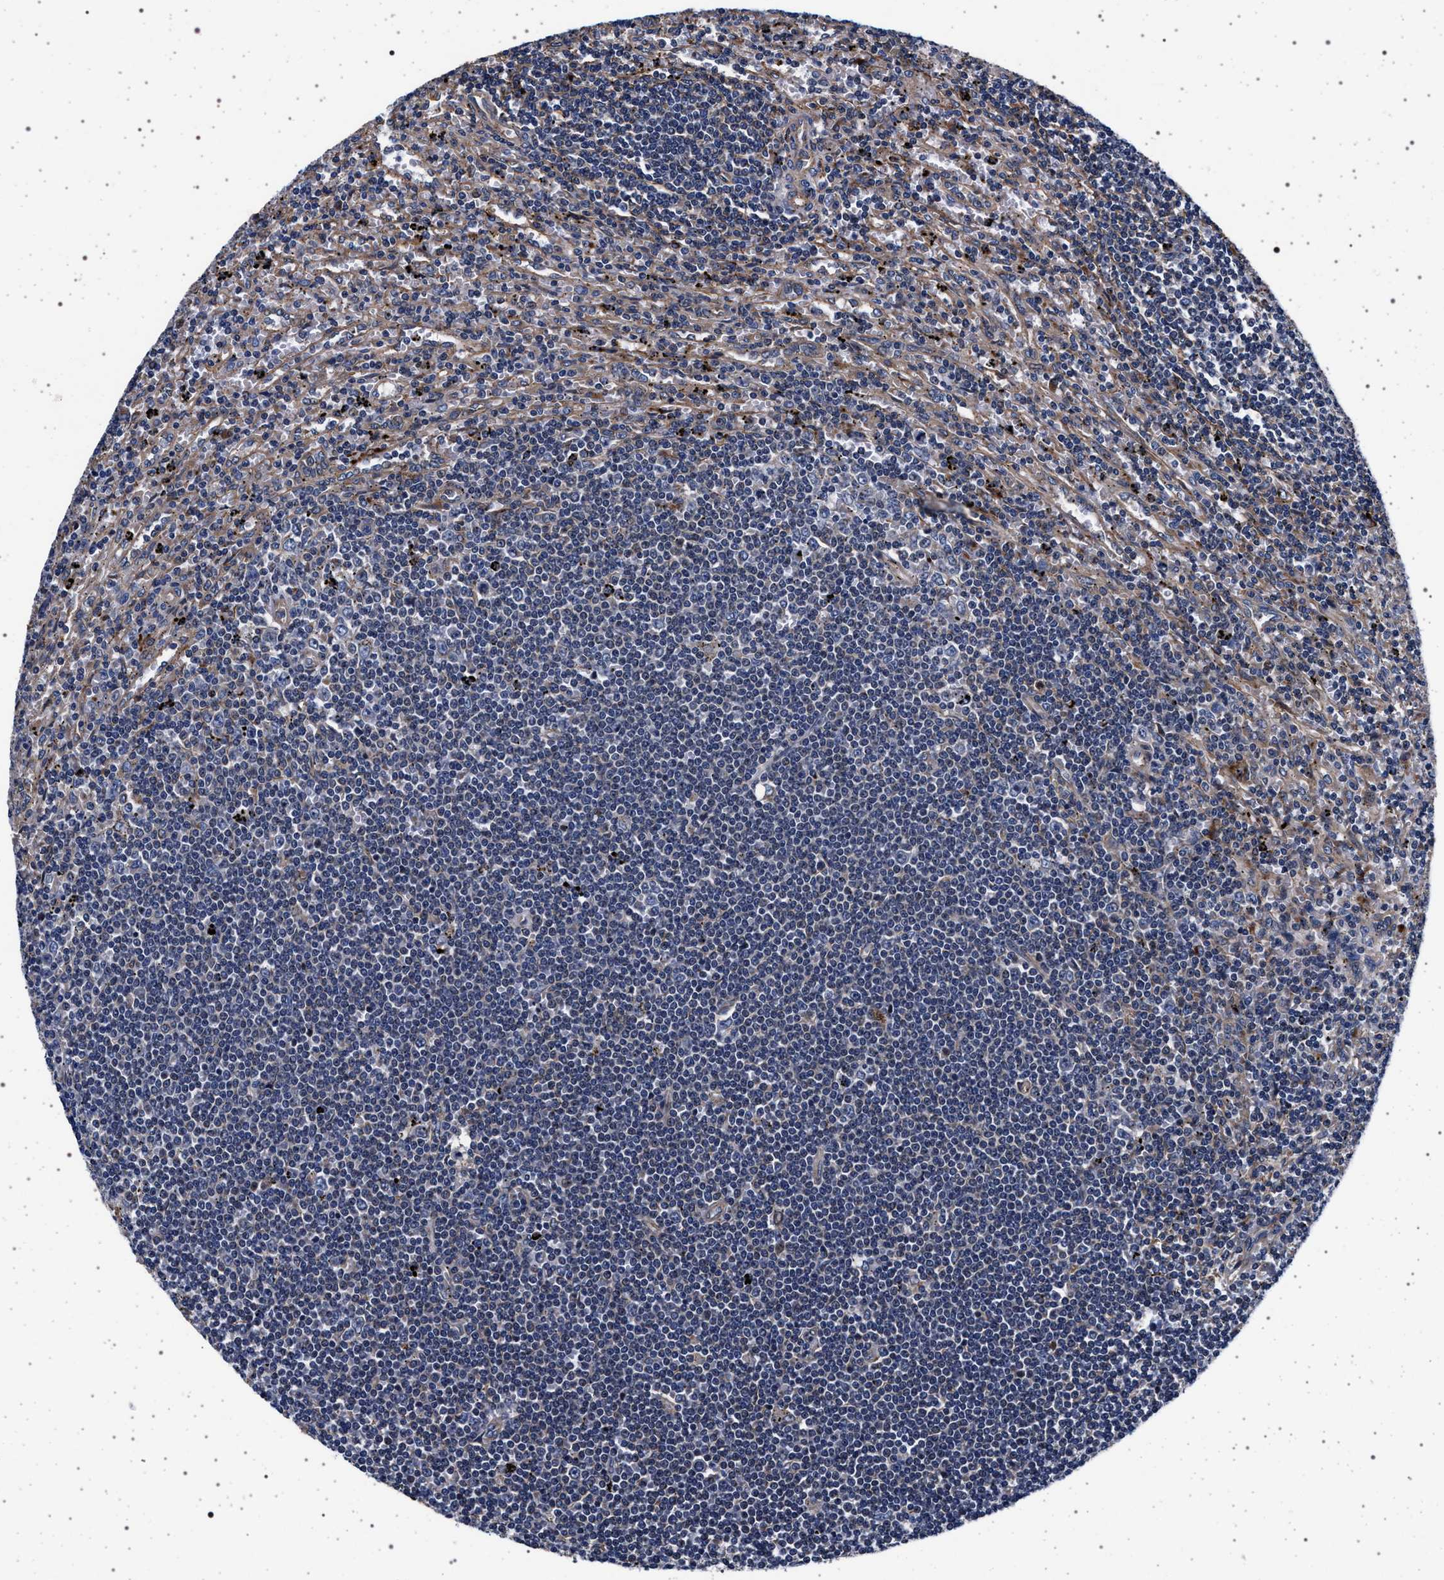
{"staining": {"intensity": "negative", "quantity": "none", "location": "none"}, "tissue": "lymphoma", "cell_type": "Tumor cells", "image_type": "cancer", "snomed": [{"axis": "morphology", "description": "Malignant lymphoma, non-Hodgkin's type, Low grade"}, {"axis": "topography", "description": "Spleen"}], "caption": "The histopathology image exhibits no significant staining in tumor cells of lymphoma.", "gene": "KCNK6", "patient": {"sex": "male", "age": 76}}